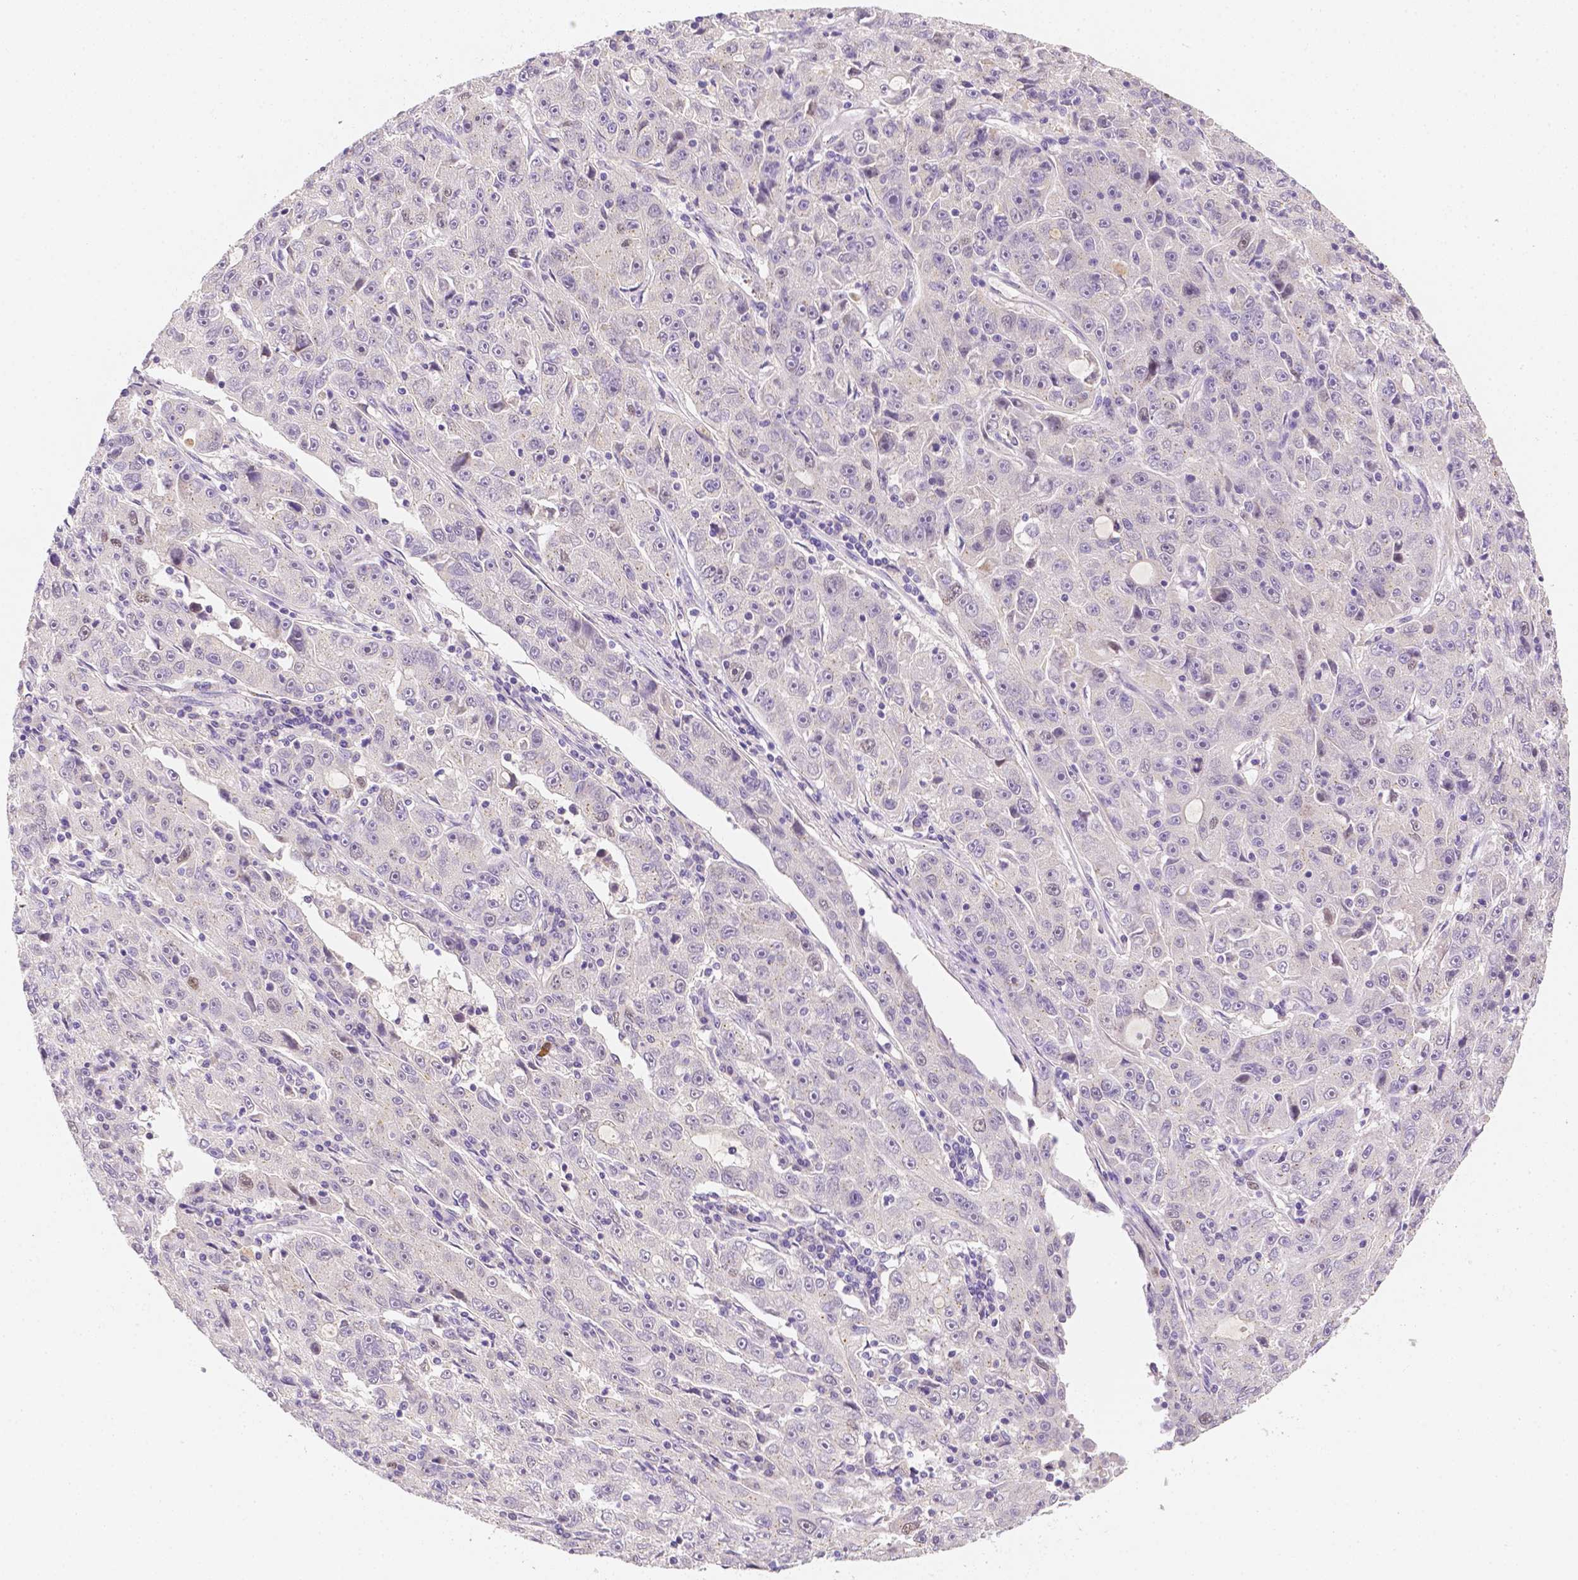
{"staining": {"intensity": "negative", "quantity": "none", "location": "none"}, "tissue": "lung cancer", "cell_type": "Tumor cells", "image_type": "cancer", "snomed": [{"axis": "morphology", "description": "Normal morphology"}, {"axis": "morphology", "description": "Adenocarcinoma, NOS"}, {"axis": "topography", "description": "Lymph node"}, {"axis": "topography", "description": "Lung"}], "caption": "DAB immunohistochemical staining of human lung cancer shows no significant expression in tumor cells.", "gene": "C10orf67", "patient": {"sex": "female", "age": 57}}